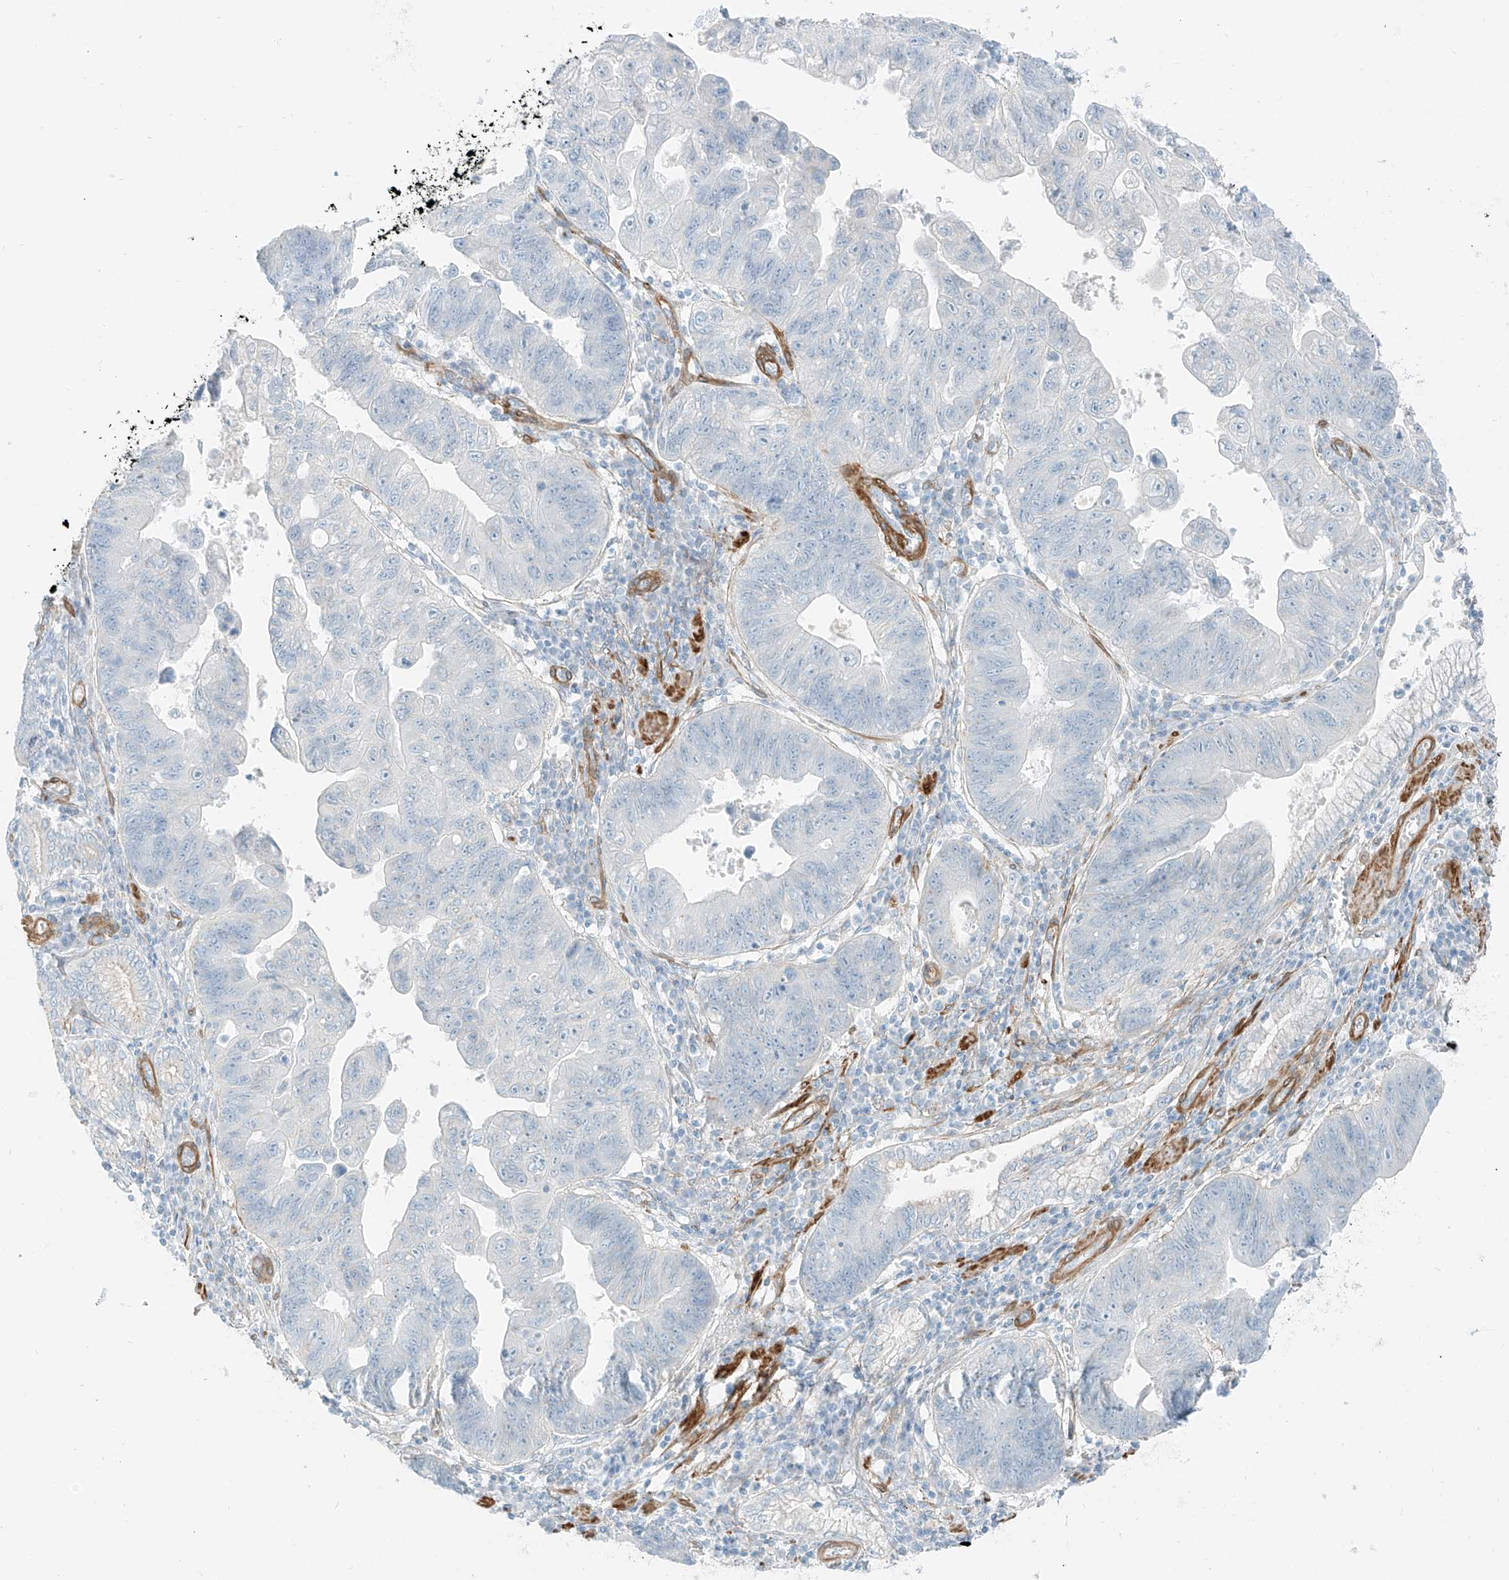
{"staining": {"intensity": "negative", "quantity": "none", "location": "none"}, "tissue": "stomach cancer", "cell_type": "Tumor cells", "image_type": "cancer", "snomed": [{"axis": "morphology", "description": "Adenocarcinoma, NOS"}, {"axis": "topography", "description": "Stomach"}], "caption": "Immunohistochemistry histopathology image of human adenocarcinoma (stomach) stained for a protein (brown), which shows no staining in tumor cells. (DAB (3,3'-diaminobenzidine) IHC with hematoxylin counter stain).", "gene": "SMCP", "patient": {"sex": "male", "age": 59}}